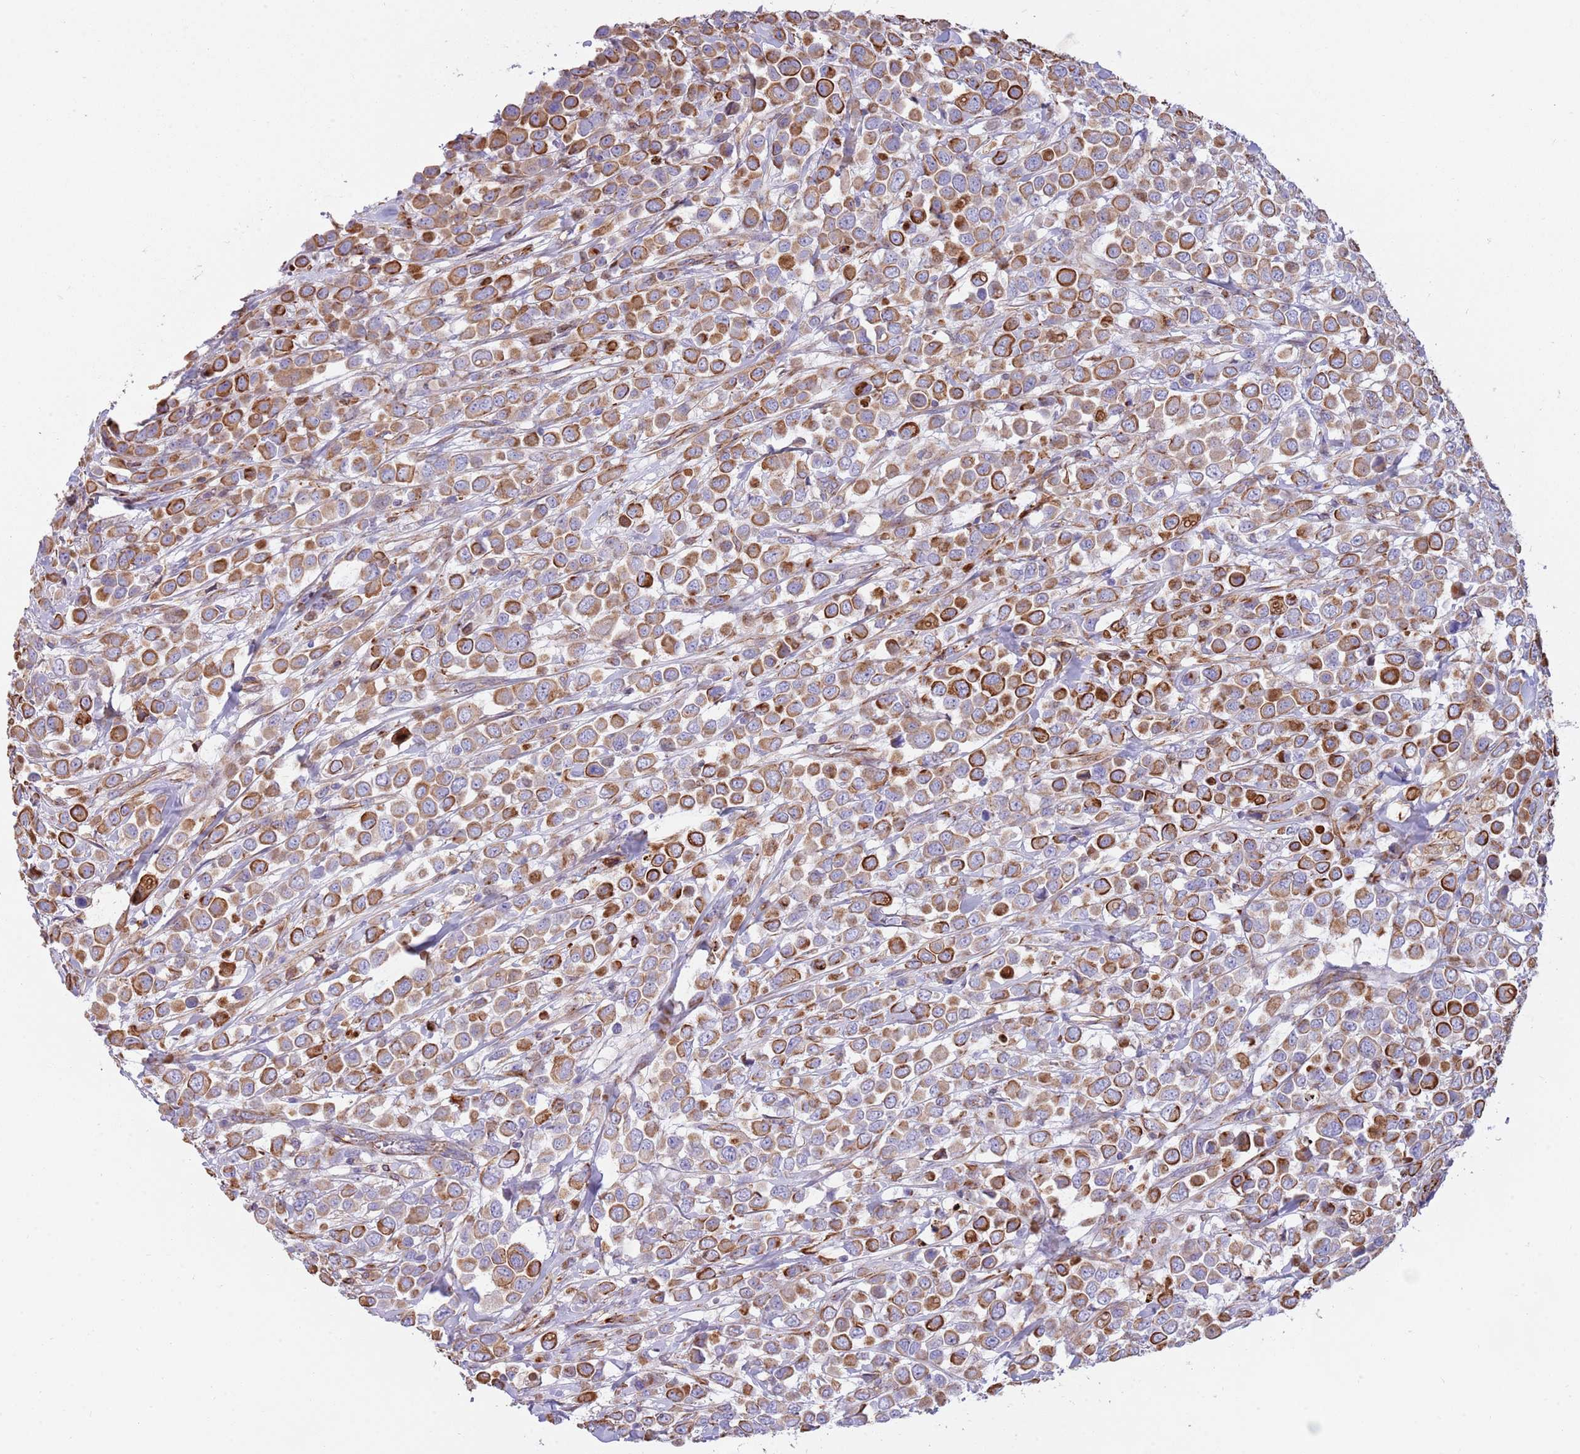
{"staining": {"intensity": "moderate", "quantity": ">75%", "location": "cytoplasmic/membranous"}, "tissue": "breast cancer", "cell_type": "Tumor cells", "image_type": "cancer", "snomed": [{"axis": "morphology", "description": "Duct carcinoma"}, {"axis": "topography", "description": "Breast"}], "caption": "Immunohistochemical staining of invasive ductal carcinoma (breast) exhibits medium levels of moderate cytoplasmic/membranous protein staining in approximately >75% of tumor cells.", "gene": "MOGAT1", "patient": {"sex": "female", "age": 61}}